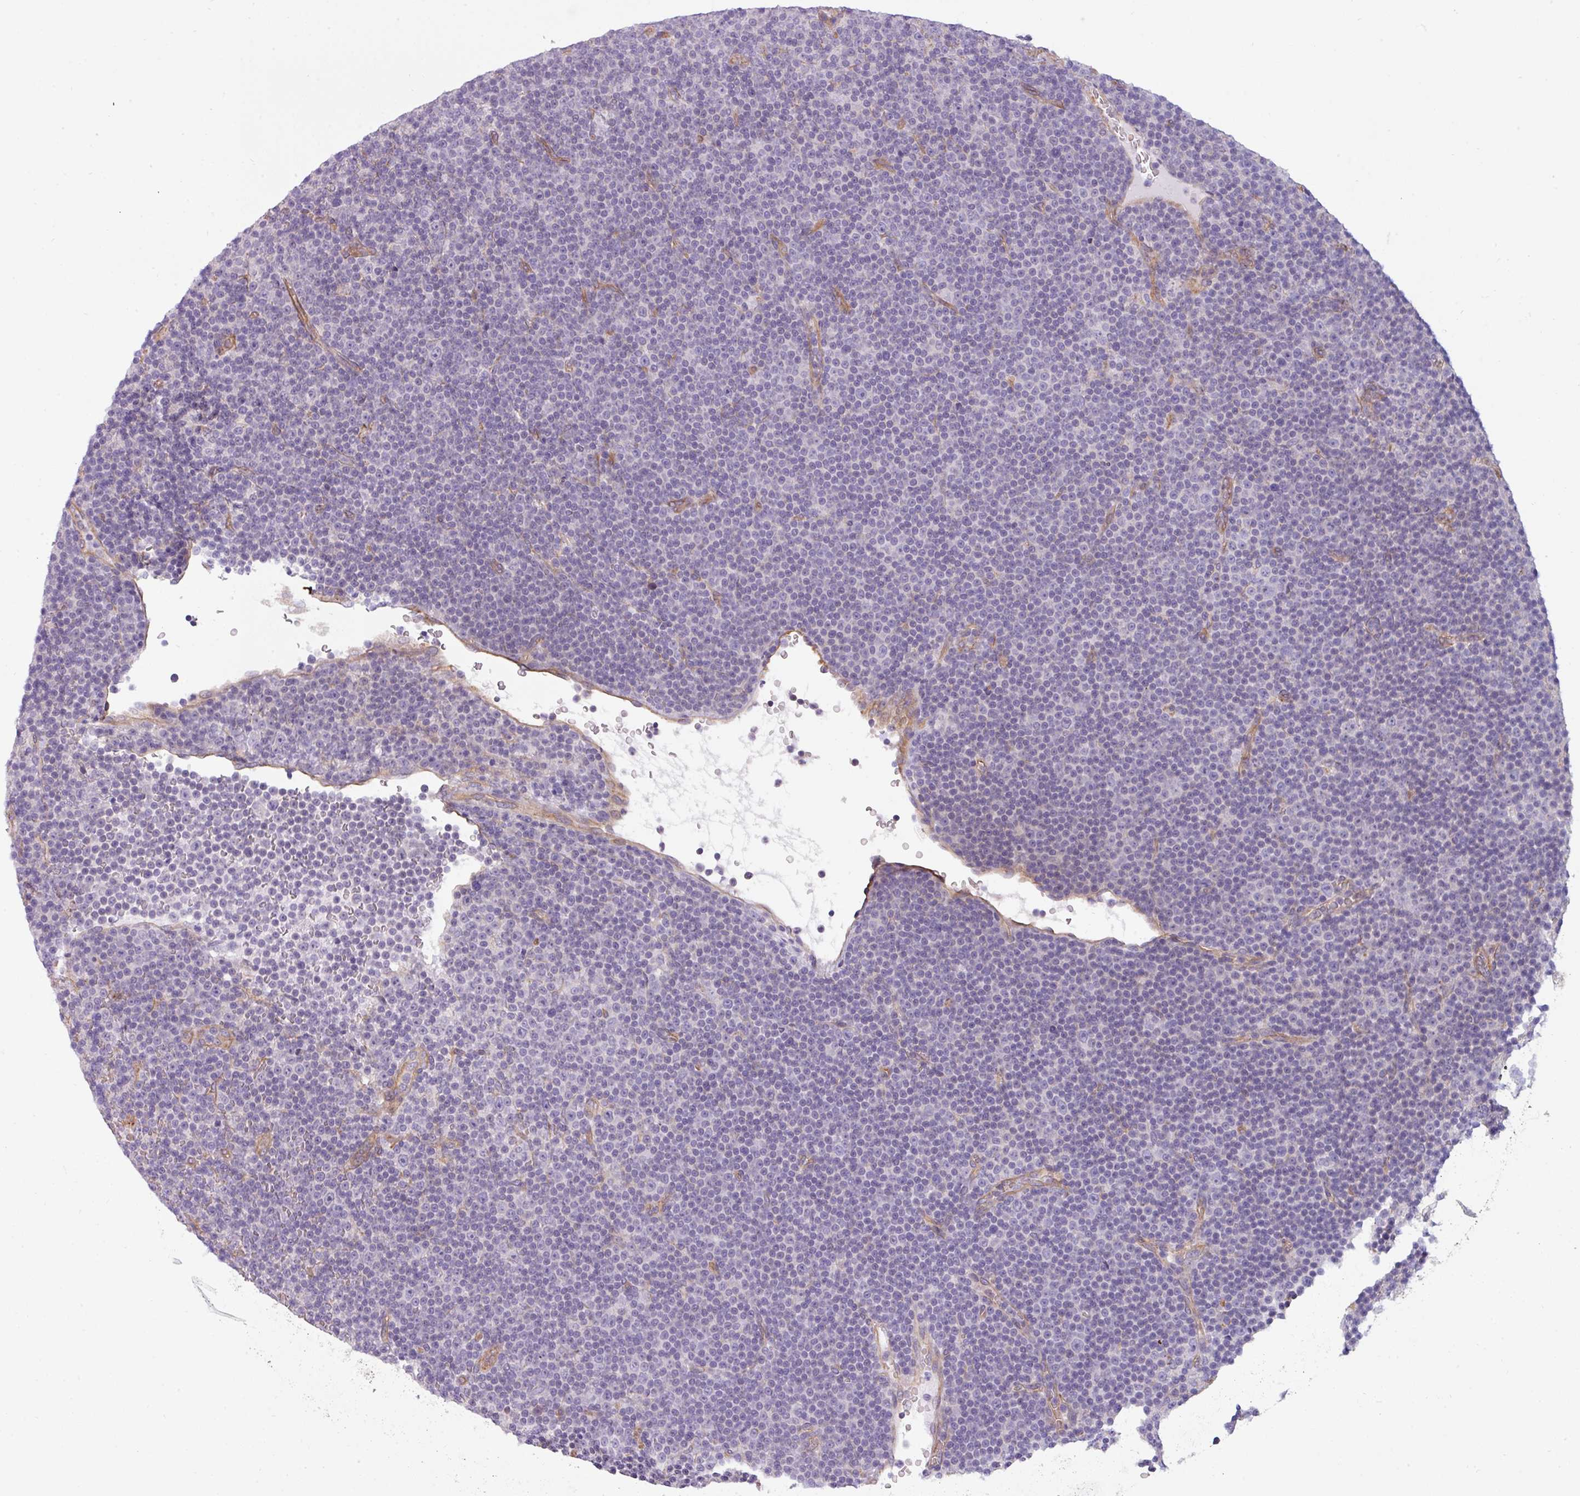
{"staining": {"intensity": "negative", "quantity": "none", "location": "none"}, "tissue": "lymphoma", "cell_type": "Tumor cells", "image_type": "cancer", "snomed": [{"axis": "morphology", "description": "Malignant lymphoma, non-Hodgkin's type, Low grade"}, {"axis": "topography", "description": "Lymph node"}], "caption": "Low-grade malignant lymphoma, non-Hodgkin's type stained for a protein using immunohistochemistry (IHC) shows no positivity tumor cells.", "gene": "BUD23", "patient": {"sex": "female", "age": 67}}